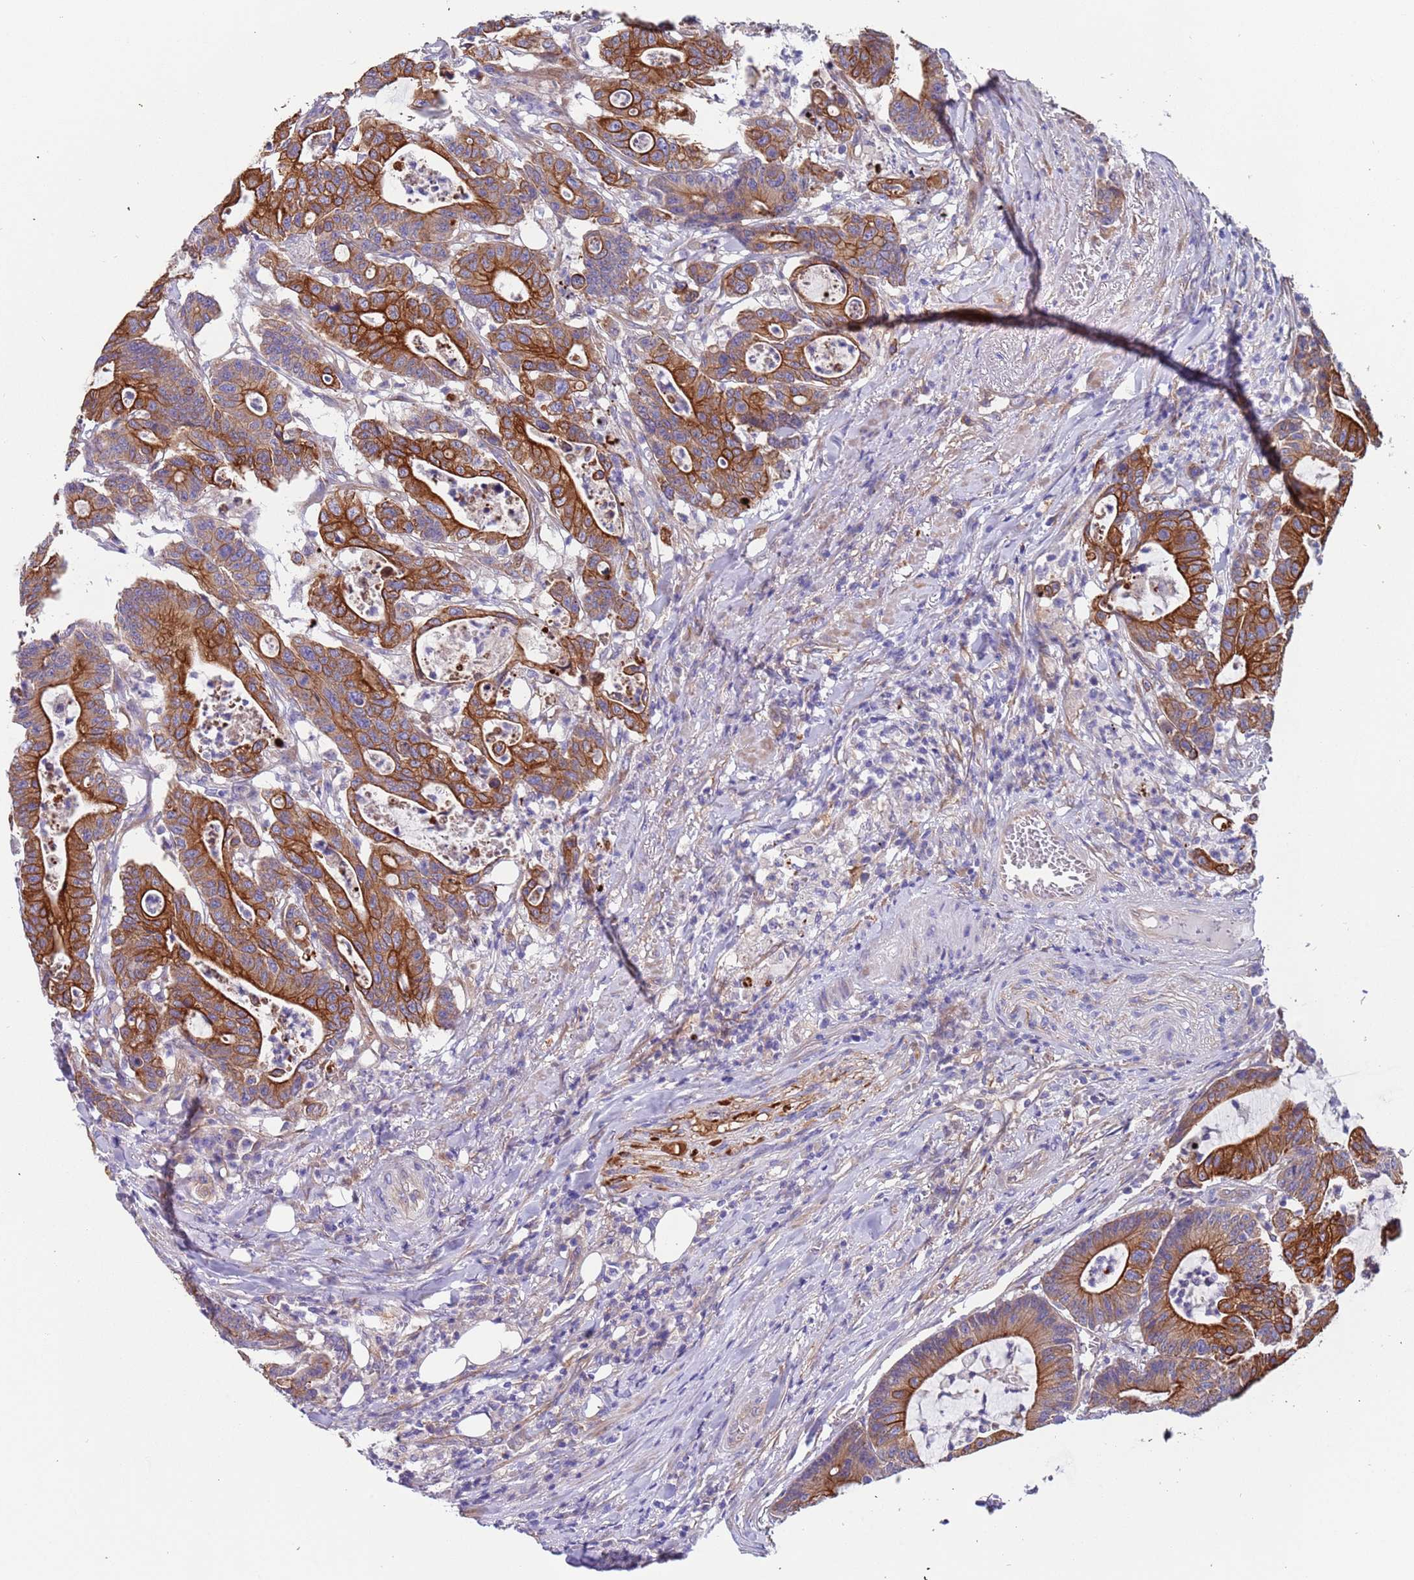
{"staining": {"intensity": "strong", "quantity": ">75%", "location": "cytoplasmic/membranous"}, "tissue": "colorectal cancer", "cell_type": "Tumor cells", "image_type": "cancer", "snomed": [{"axis": "morphology", "description": "Adenocarcinoma, NOS"}, {"axis": "topography", "description": "Colon"}], "caption": "An image of human colorectal cancer stained for a protein shows strong cytoplasmic/membranous brown staining in tumor cells.", "gene": "LAMB4", "patient": {"sex": "female", "age": 84}}